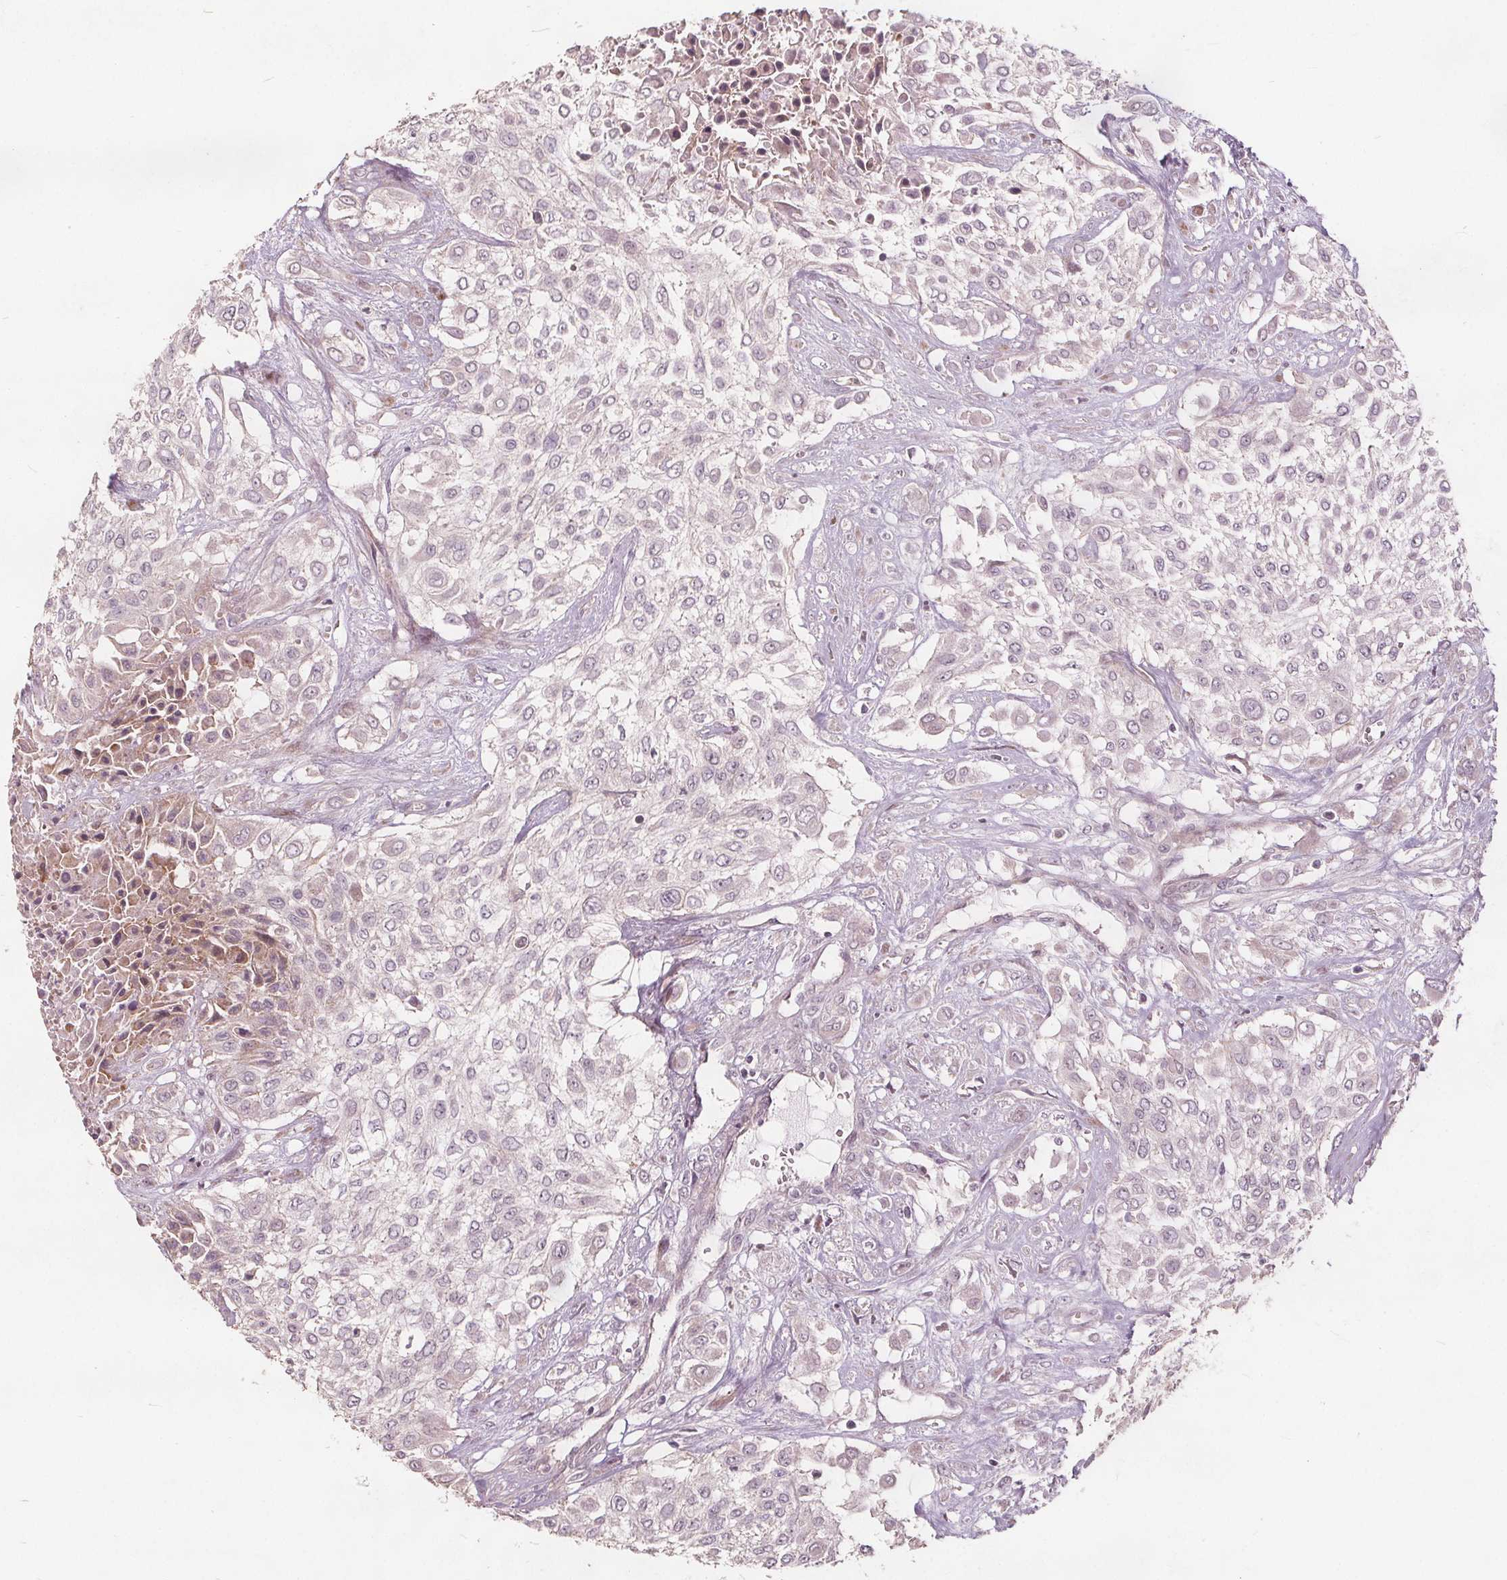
{"staining": {"intensity": "negative", "quantity": "none", "location": "none"}, "tissue": "urothelial cancer", "cell_type": "Tumor cells", "image_type": "cancer", "snomed": [{"axis": "morphology", "description": "Urothelial carcinoma, High grade"}, {"axis": "topography", "description": "Urinary bladder"}], "caption": "DAB (3,3'-diaminobenzidine) immunohistochemical staining of human urothelial cancer exhibits no significant staining in tumor cells.", "gene": "PTPRT", "patient": {"sex": "male", "age": 57}}